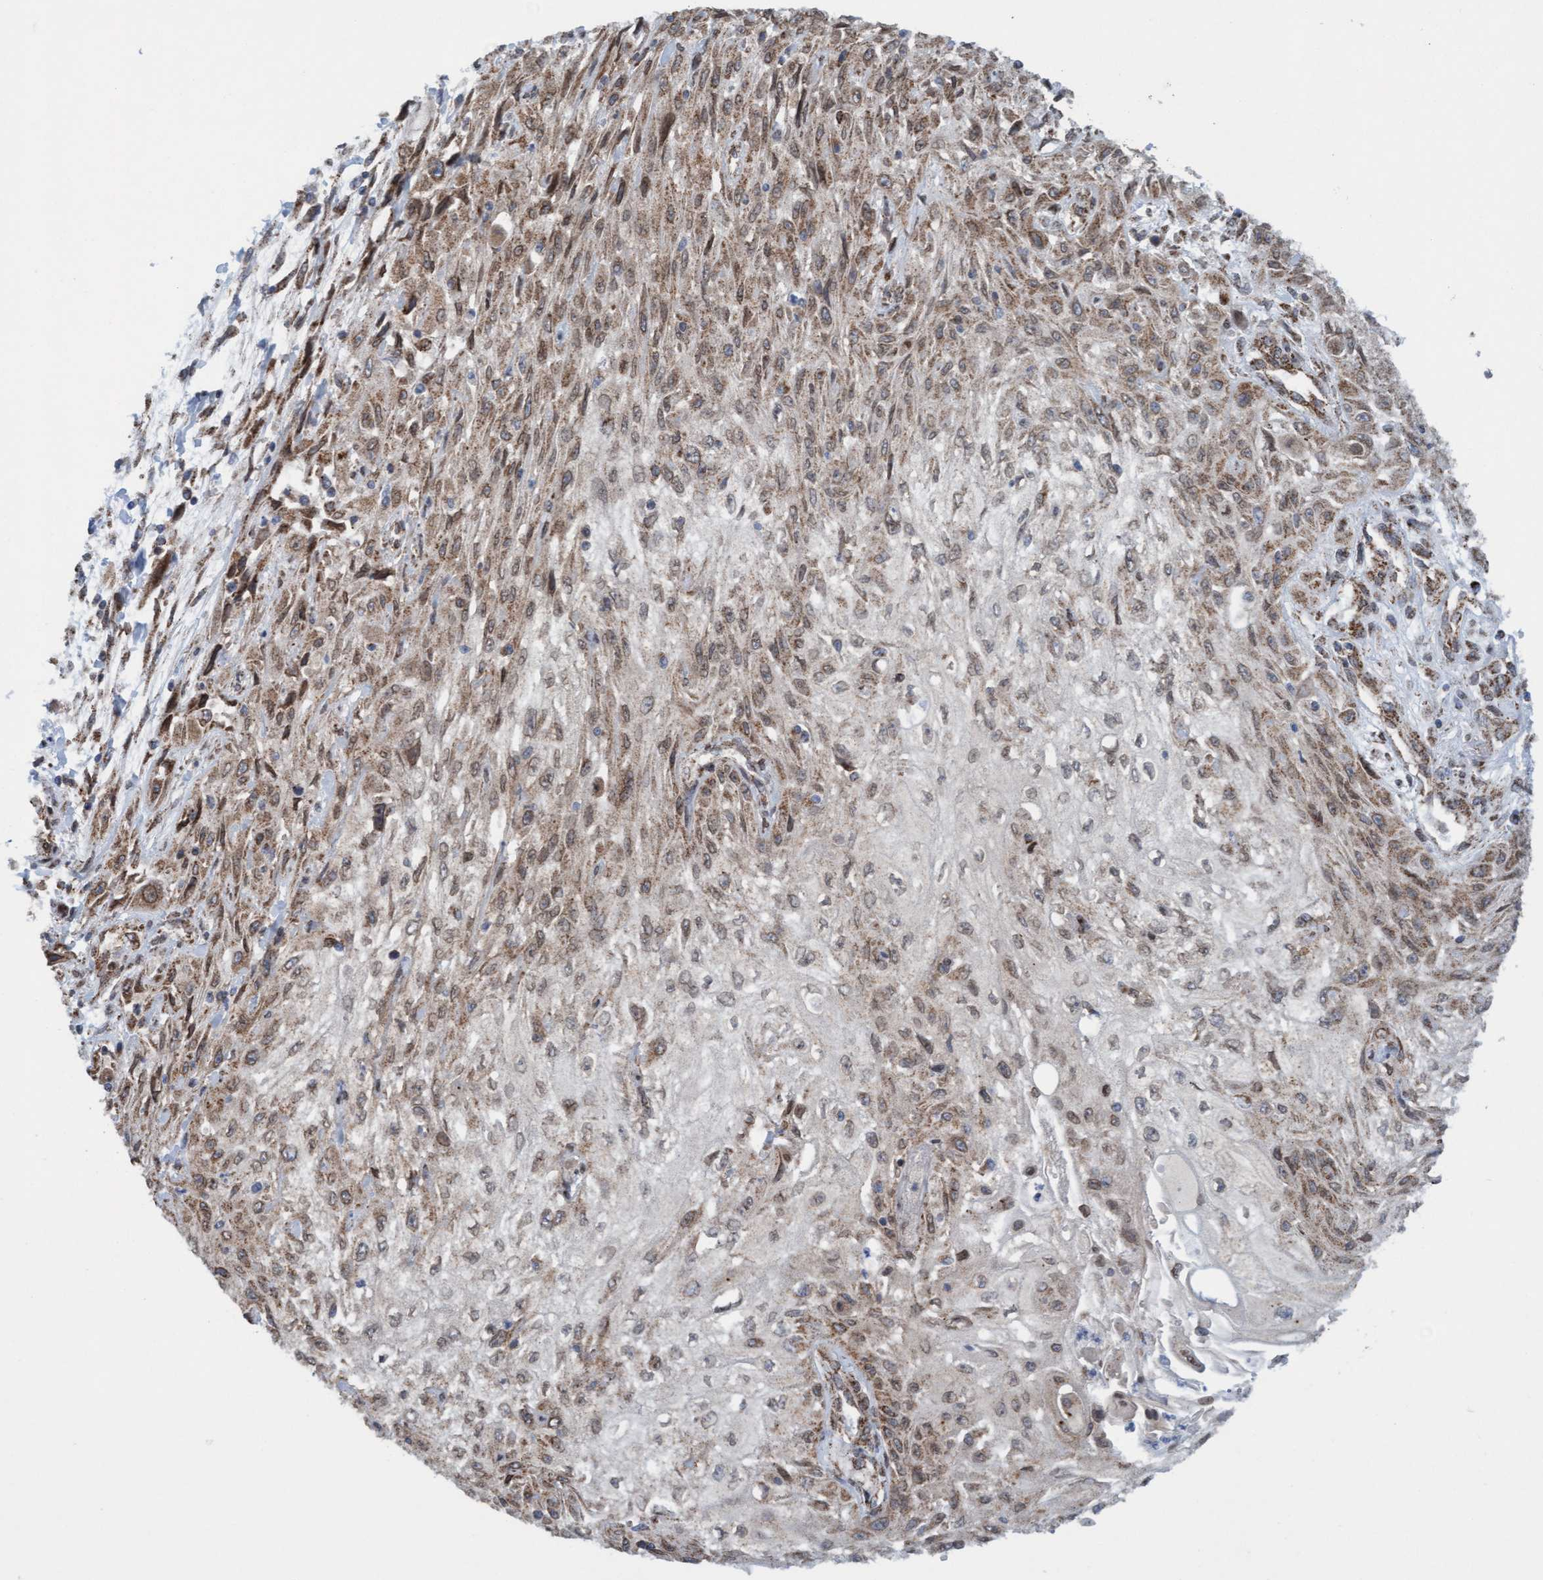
{"staining": {"intensity": "moderate", "quantity": ">75%", "location": "cytoplasmic/membranous"}, "tissue": "skin cancer", "cell_type": "Tumor cells", "image_type": "cancer", "snomed": [{"axis": "morphology", "description": "Squamous cell carcinoma, NOS"}, {"axis": "morphology", "description": "Squamous cell carcinoma, metastatic, NOS"}, {"axis": "topography", "description": "Skin"}, {"axis": "topography", "description": "Lymph node"}], "caption": "Squamous cell carcinoma (skin) tissue displays moderate cytoplasmic/membranous staining in approximately >75% of tumor cells Using DAB (brown) and hematoxylin (blue) stains, captured at high magnification using brightfield microscopy.", "gene": "MRPS23", "patient": {"sex": "male", "age": 75}}